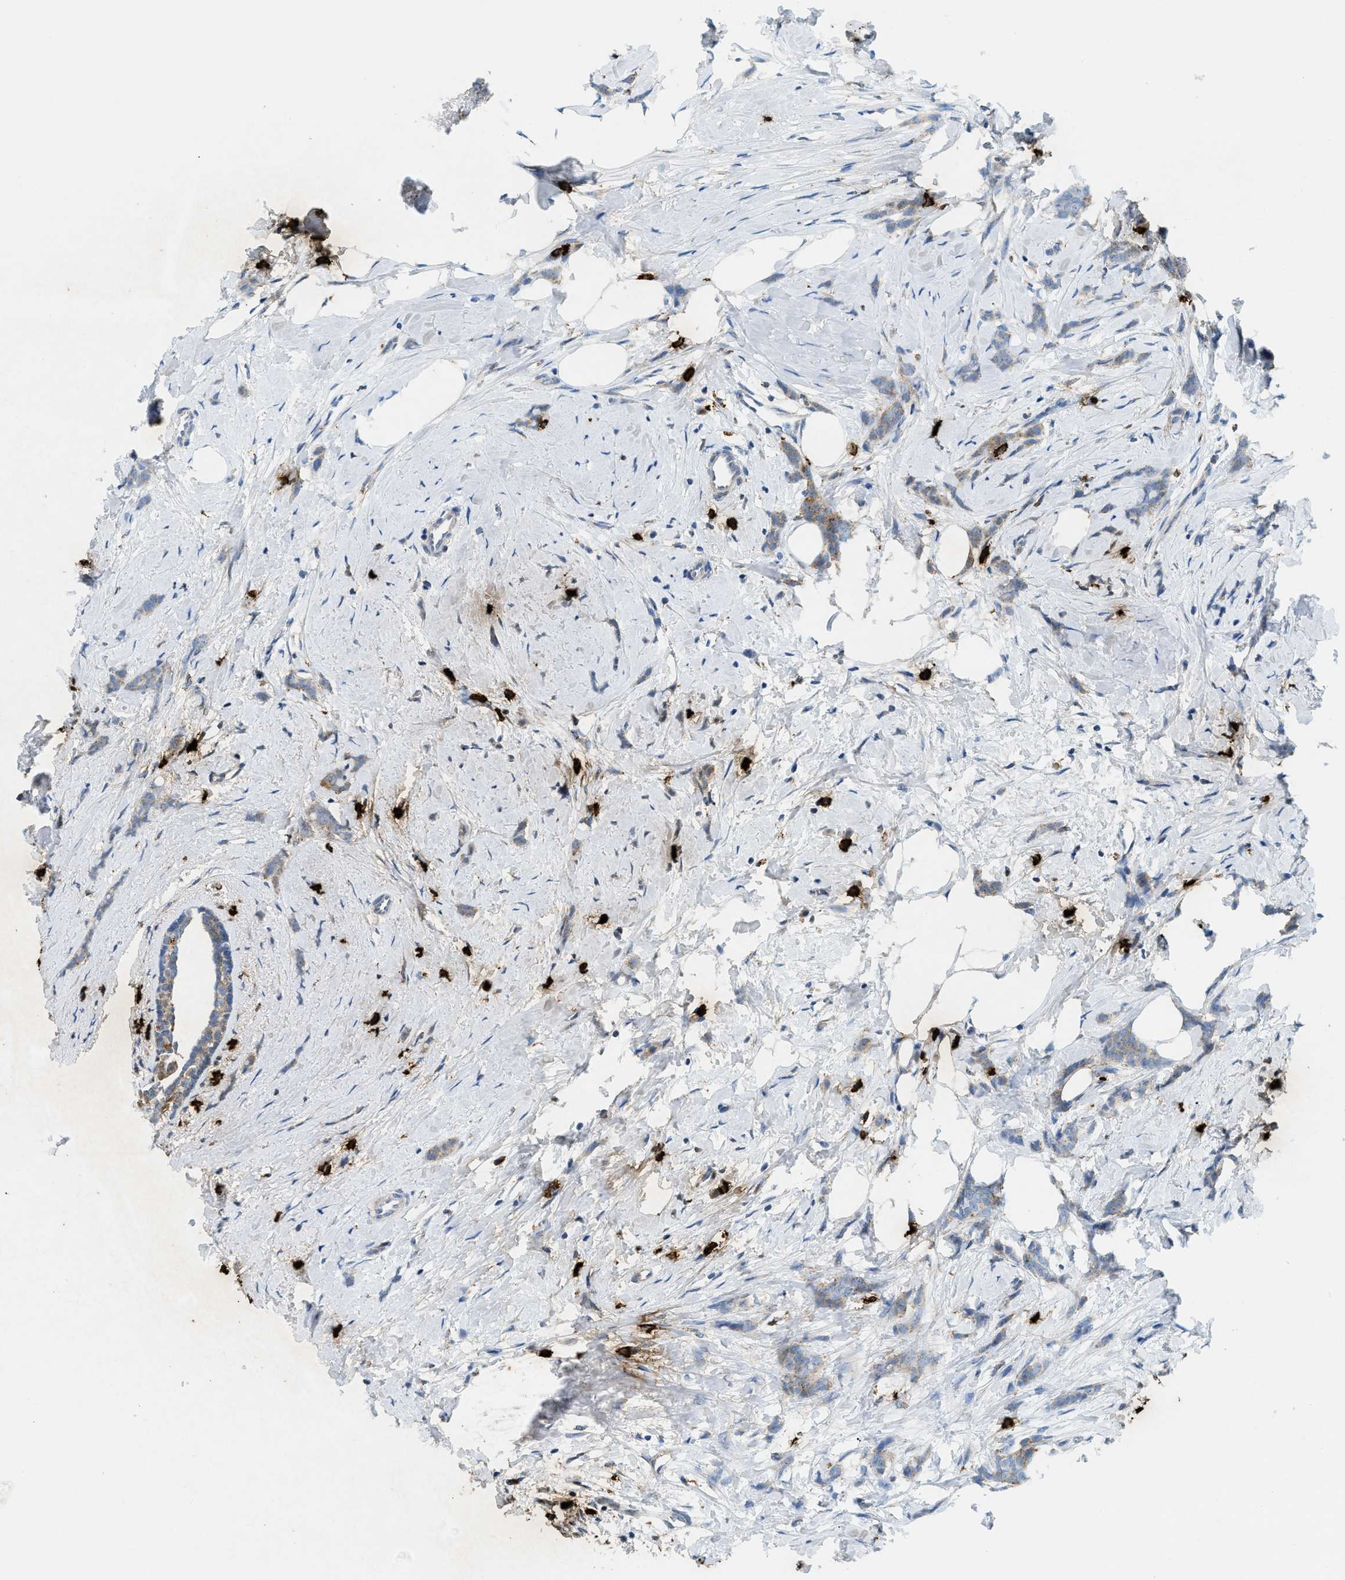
{"staining": {"intensity": "weak", "quantity": "25%-75%", "location": "cytoplasmic/membranous"}, "tissue": "breast cancer", "cell_type": "Tumor cells", "image_type": "cancer", "snomed": [{"axis": "morphology", "description": "Lobular carcinoma, in situ"}, {"axis": "morphology", "description": "Lobular carcinoma"}, {"axis": "topography", "description": "Breast"}], "caption": "Breast cancer was stained to show a protein in brown. There is low levels of weak cytoplasmic/membranous positivity in about 25%-75% of tumor cells. (DAB = brown stain, brightfield microscopy at high magnification).", "gene": "TPSAB1", "patient": {"sex": "female", "age": 41}}